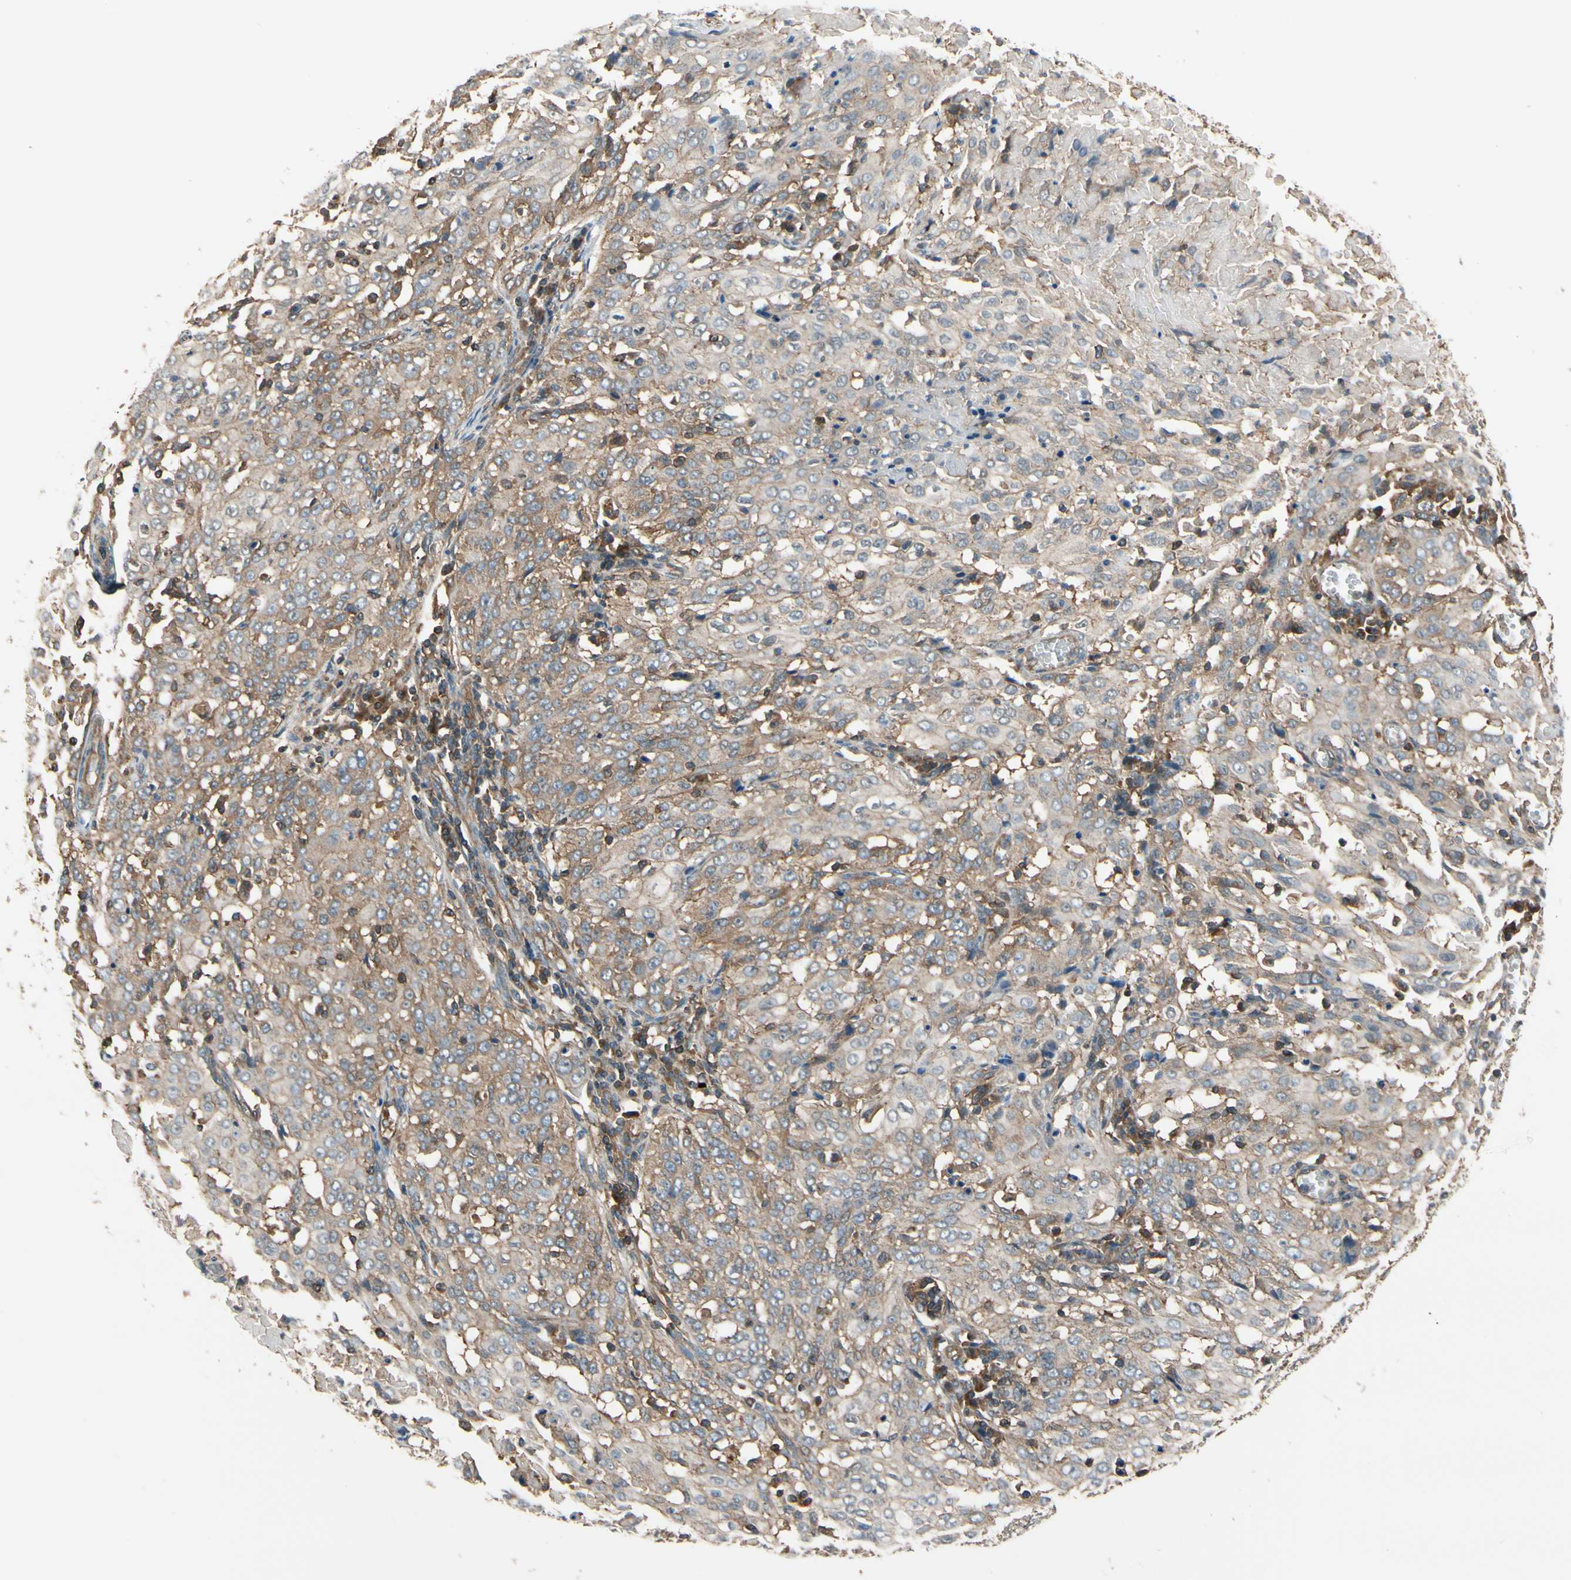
{"staining": {"intensity": "weak", "quantity": "25%-75%", "location": "cytoplasmic/membranous"}, "tissue": "cervical cancer", "cell_type": "Tumor cells", "image_type": "cancer", "snomed": [{"axis": "morphology", "description": "Squamous cell carcinoma, NOS"}, {"axis": "topography", "description": "Cervix"}], "caption": "Cervical cancer was stained to show a protein in brown. There is low levels of weak cytoplasmic/membranous expression in approximately 25%-75% of tumor cells.", "gene": "EPS15", "patient": {"sex": "female", "age": 39}}